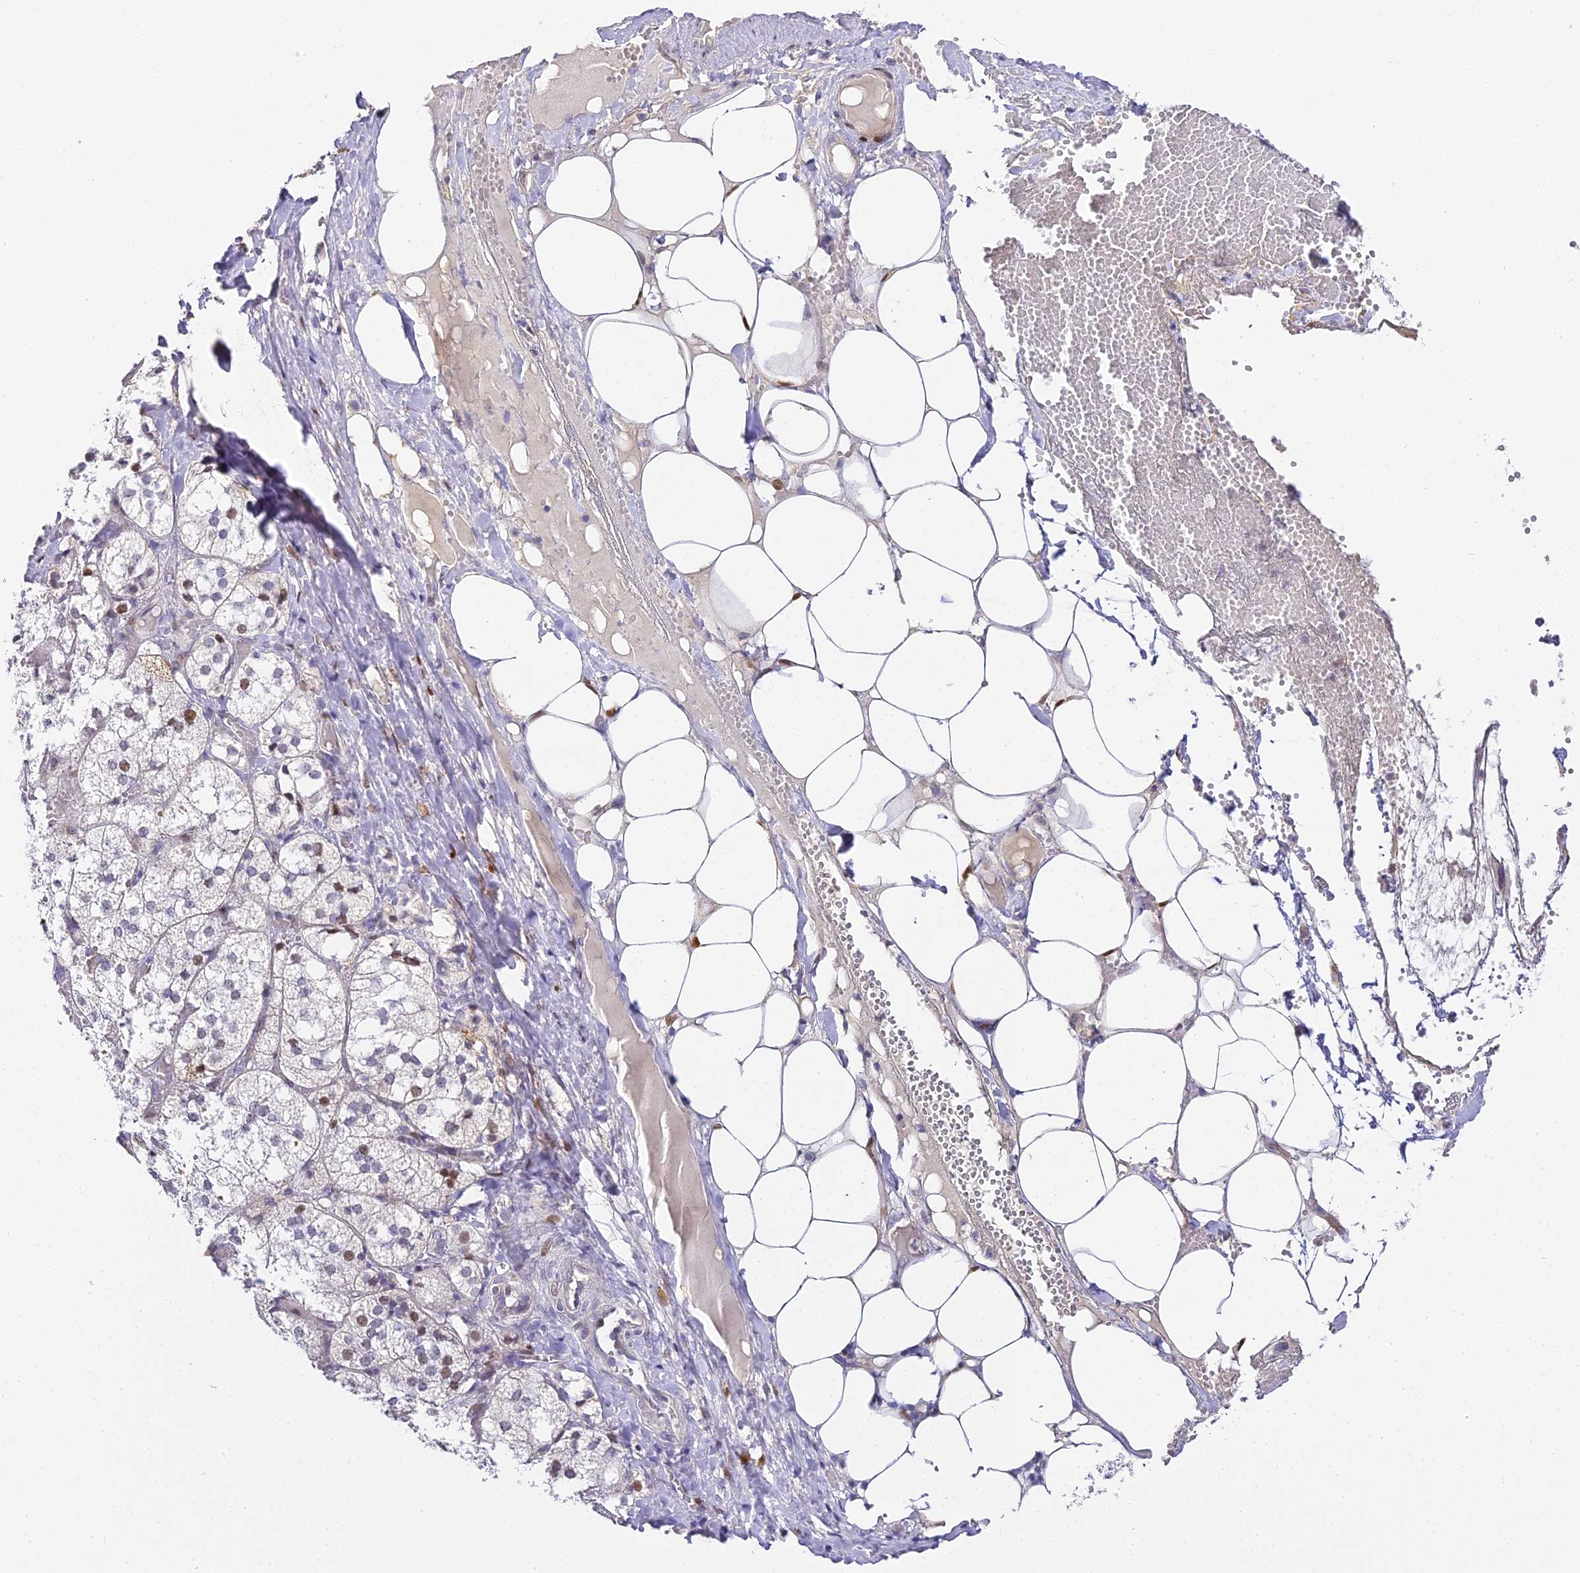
{"staining": {"intensity": "moderate", "quantity": "<25%", "location": "cytoplasmic/membranous,nuclear"}, "tissue": "adrenal gland", "cell_type": "Glandular cells", "image_type": "normal", "snomed": [{"axis": "morphology", "description": "Normal tissue, NOS"}, {"axis": "topography", "description": "Adrenal gland"}], "caption": "Immunohistochemistry (IHC) histopathology image of benign human adrenal gland stained for a protein (brown), which shows low levels of moderate cytoplasmic/membranous,nuclear staining in about <25% of glandular cells.", "gene": "SERP1", "patient": {"sex": "female", "age": 61}}